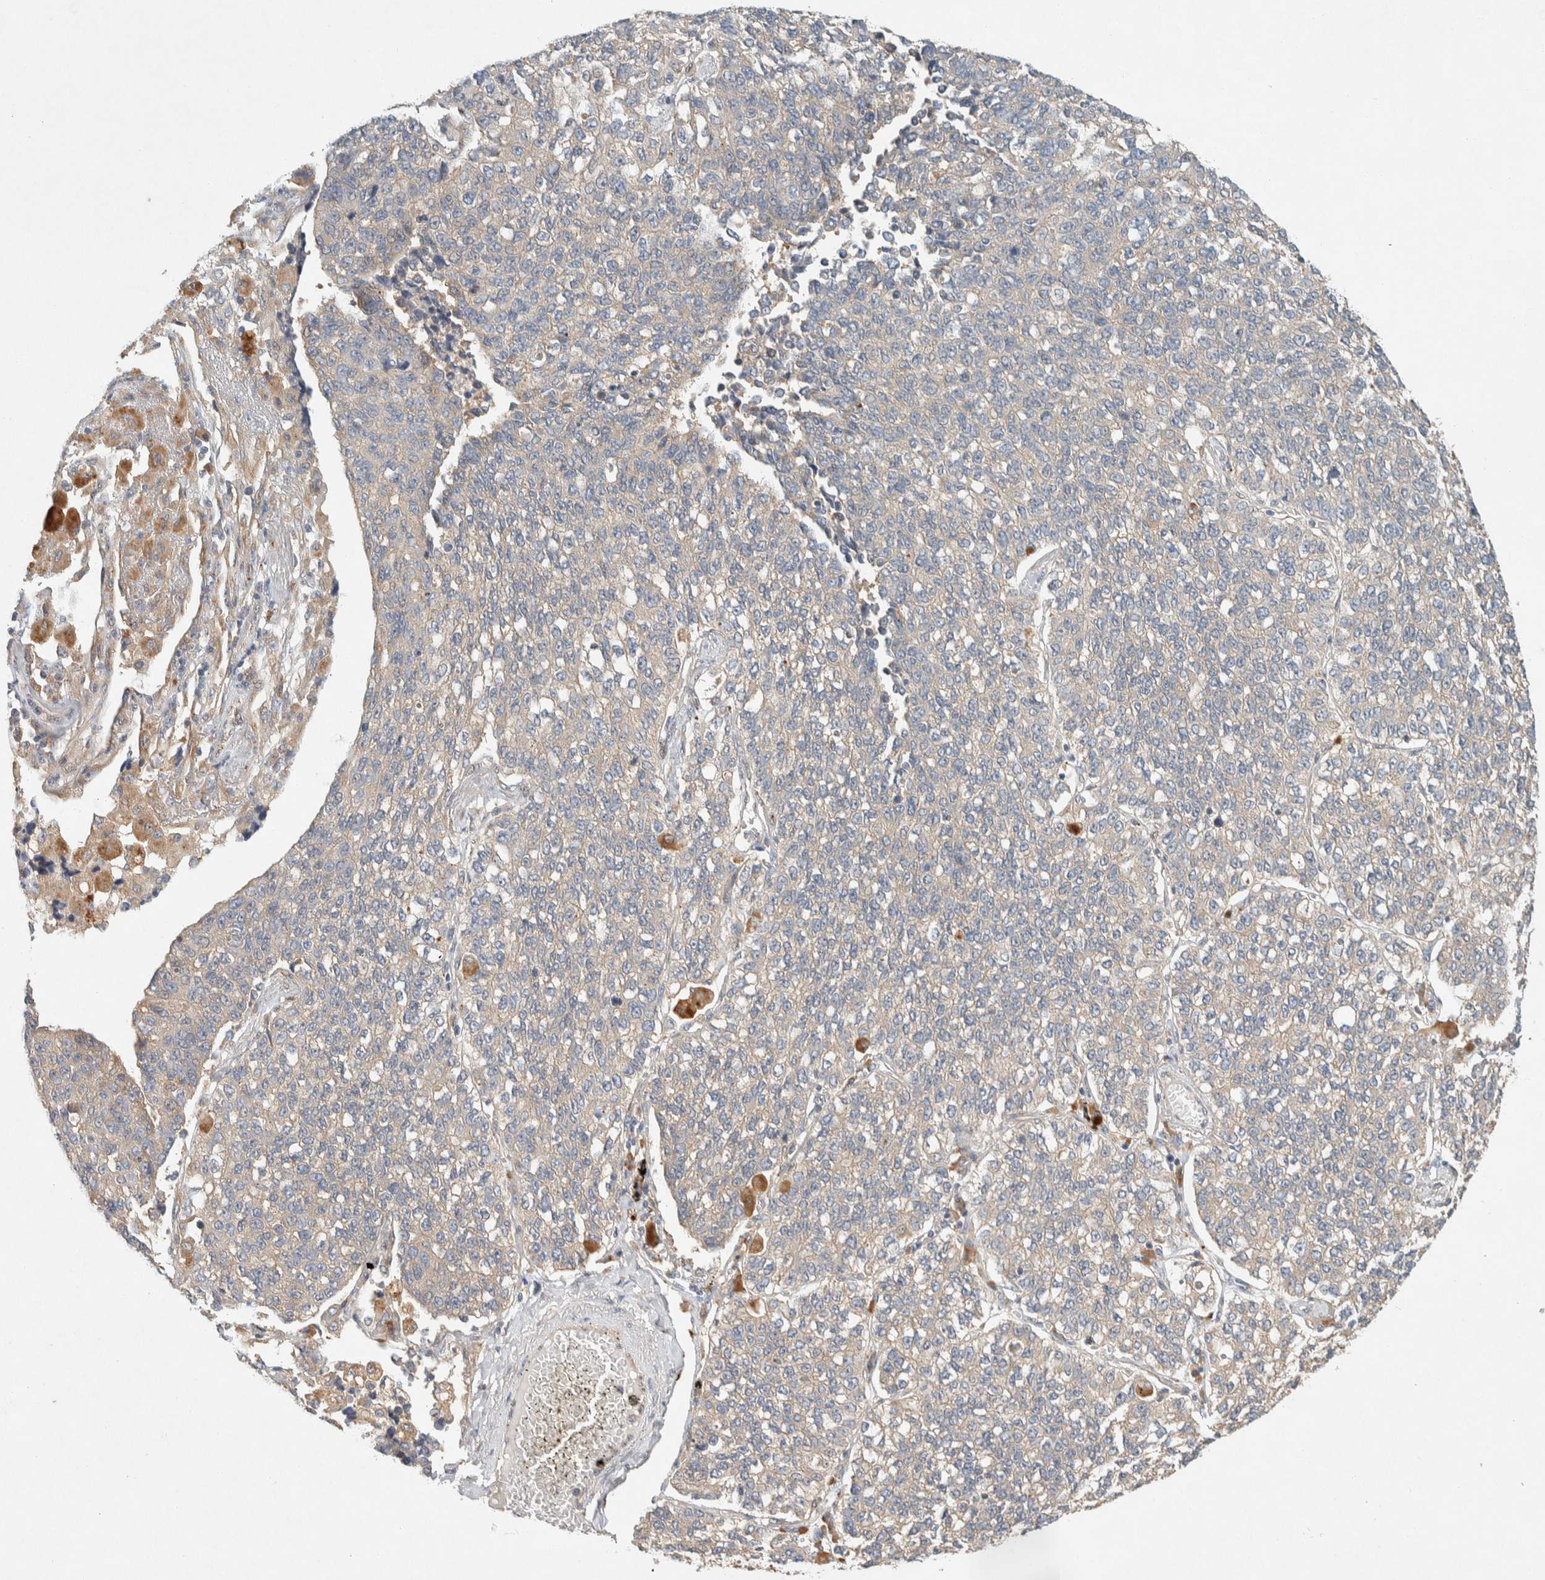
{"staining": {"intensity": "negative", "quantity": "none", "location": "none"}, "tissue": "lung cancer", "cell_type": "Tumor cells", "image_type": "cancer", "snomed": [{"axis": "morphology", "description": "Adenocarcinoma, NOS"}, {"axis": "topography", "description": "Lung"}], "caption": "DAB immunohistochemical staining of human lung adenocarcinoma exhibits no significant expression in tumor cells.", "gene": "PXK", "patient": {"sex": "male", "age": 49}}